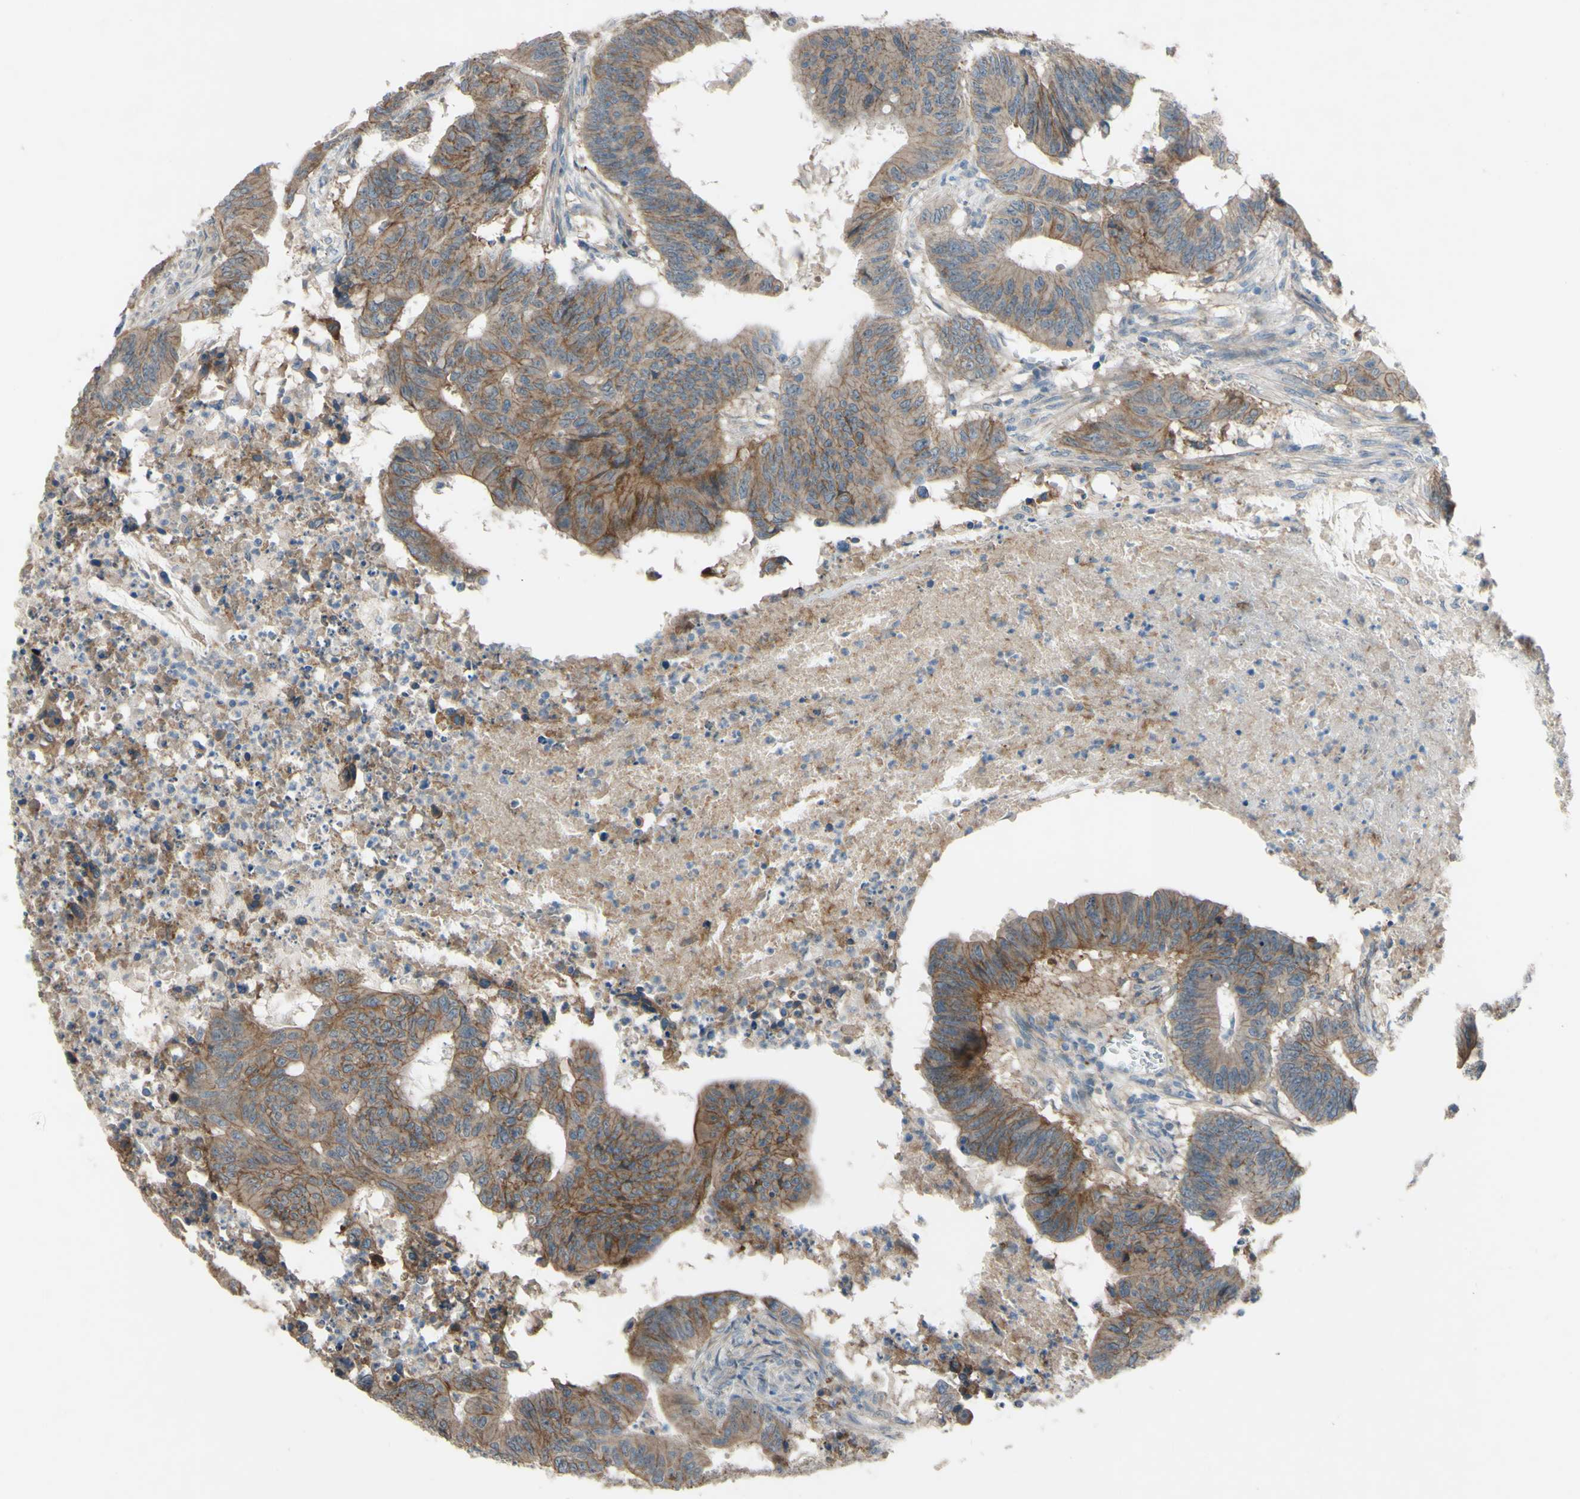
{"staining": {"intensity": "moderate", "quantity": ">75%", "location": "cytoplasmic/membranous"}, "tissue": "colorectal cancer", "cell_type": "Tumor cells", "image_type": "cancer", "snomed": [{"axis": "morphology", "description": "Adenocarcinoma, NOS"}, {"axis": "topography", "description": "Colon"}], "caption": "Protein expression analysis of human adenocarcinoma (colorectal) reveals moderate cytoplasmic/membranous positivity in approximately >75% of tumor cells.", "gene": "CDCP1", "patient": {"sex": "male", "age": 45}}